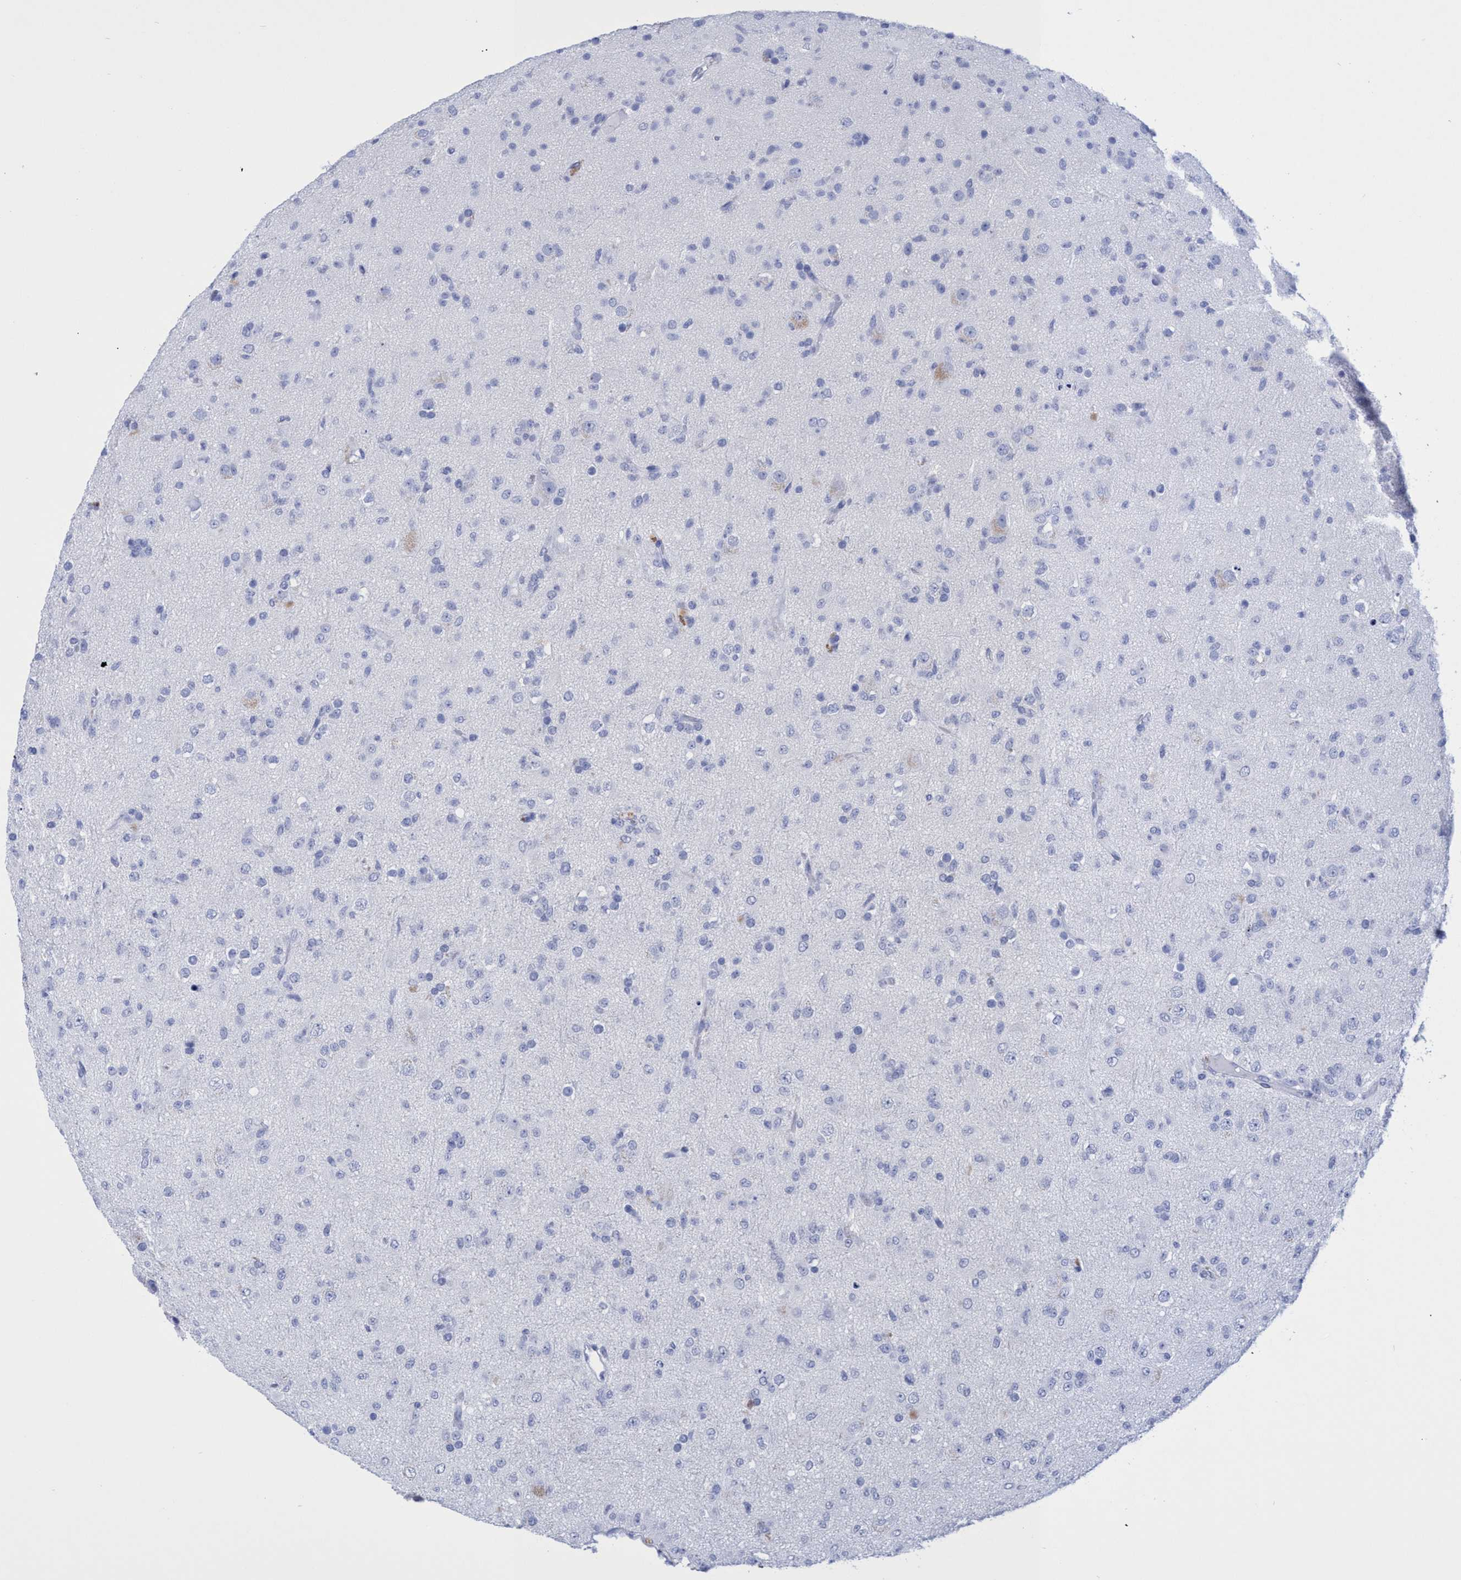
{"staining": {"intensity": "negative", "quantity": "none", "location": "none"}, "tissue": "glioma", "cell_type": "Tumor cells", "image_type": "cancer", "snomed": [{"axis": "morphology", "description": "Glioma, malignant, Low grade"}, {"axis": "topography", "description": "Brain"}], "caption": "An immunohistochemistry (IHC) histopathology image of glioma is shown. There is no staining in tumor cells of glioma.", "gene": "INSL6", "patient": {"sex": "male", "age": 65}}